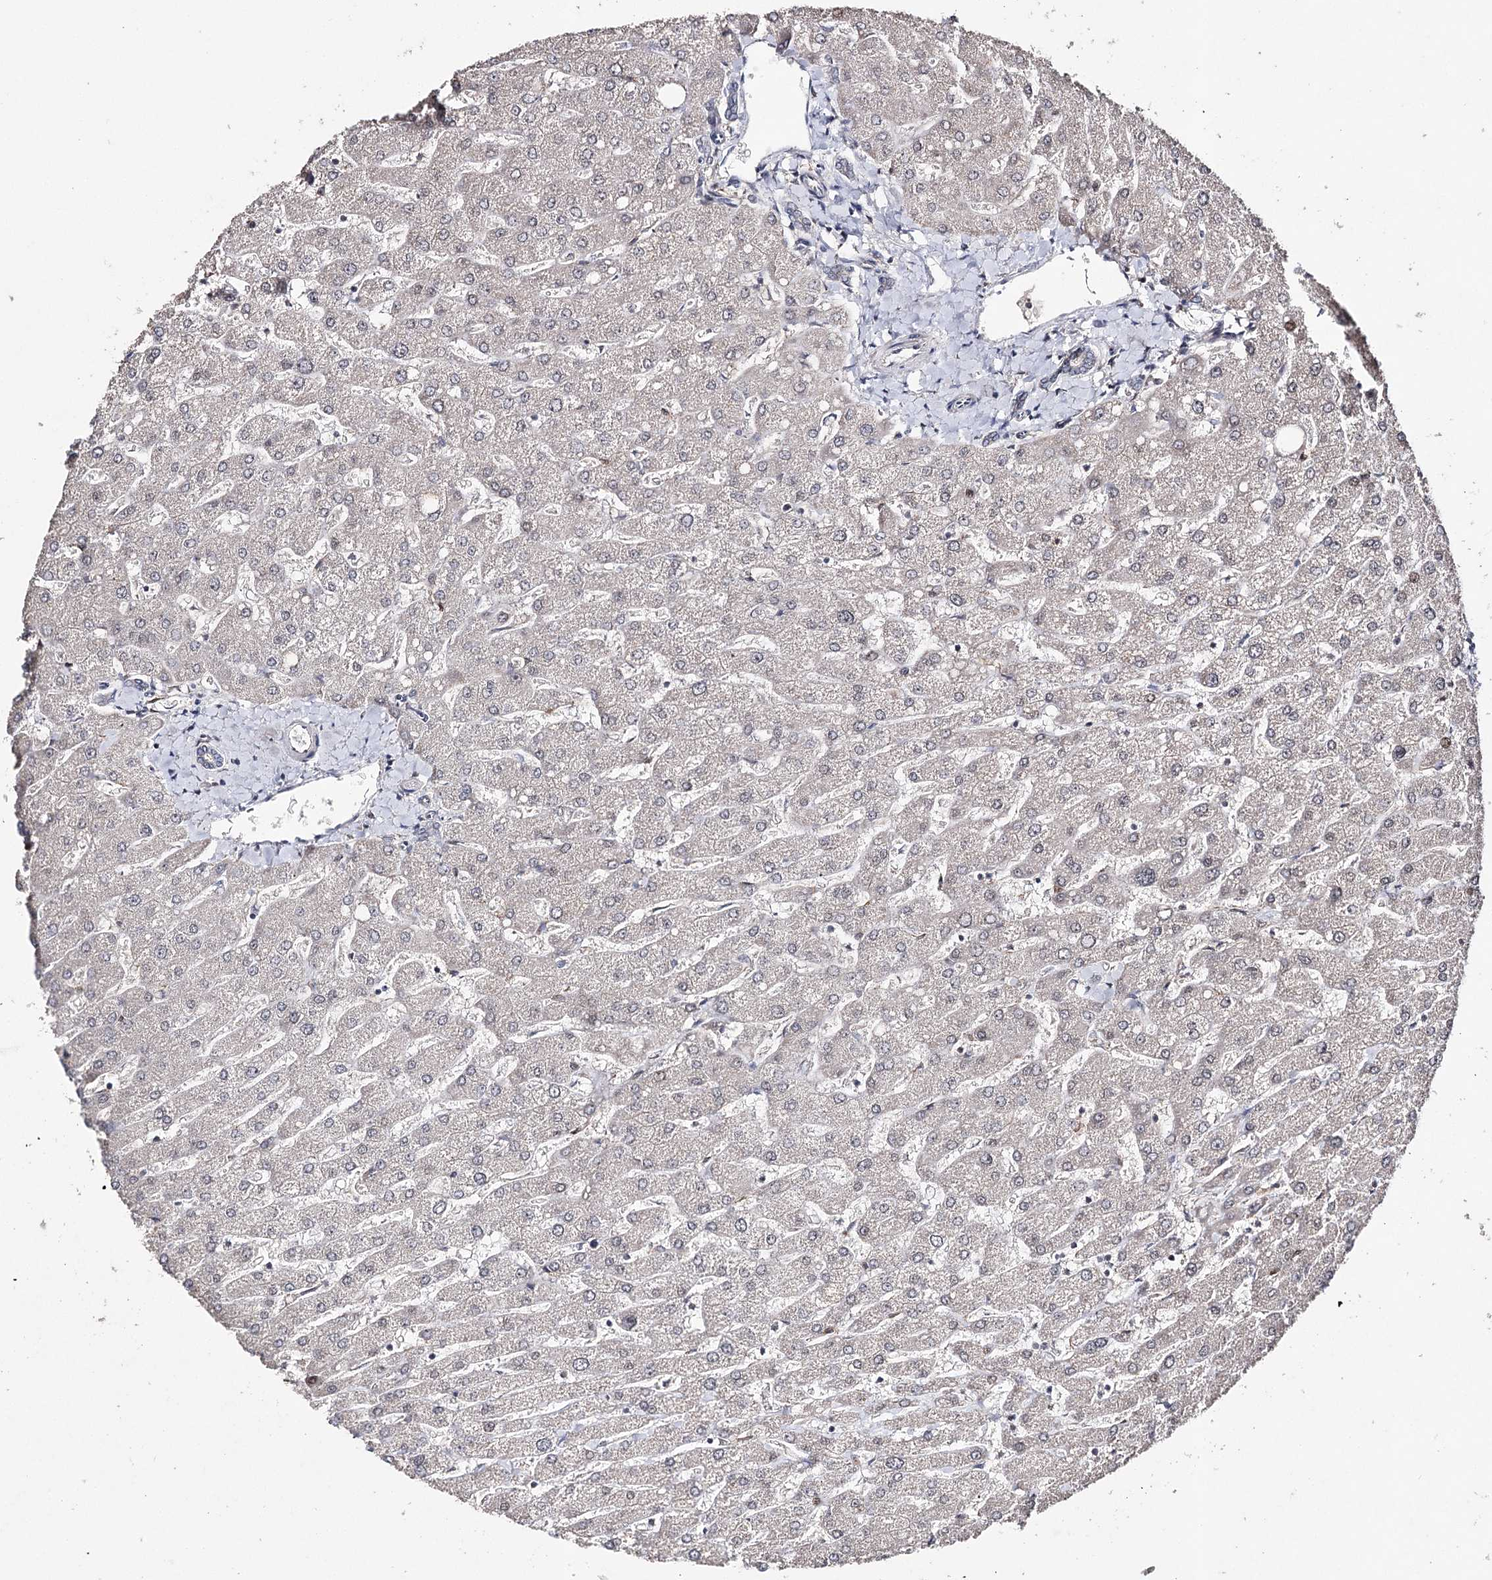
{"staining": {"intensity": "negative", "quantity": "none", "location": "none"}, "tissue": "liver", "cell_type": "Cholangiocytes", "image_type": "normal", "snomed": [{"axis": "morphology", "description": "Normal tissue, NOS"}, {"axis": "topography", "description": "Liver"}], "caption": "High magnification brightfield microscopy of benign liver stained with DAB (3,3'-diaminobenzidine) (brown) and counterstained with hematoxylin (blue): cholangiocytes show no significant staining.", "gene": "HSD11B2", "patient": {"sex": "male", "age": 55}}